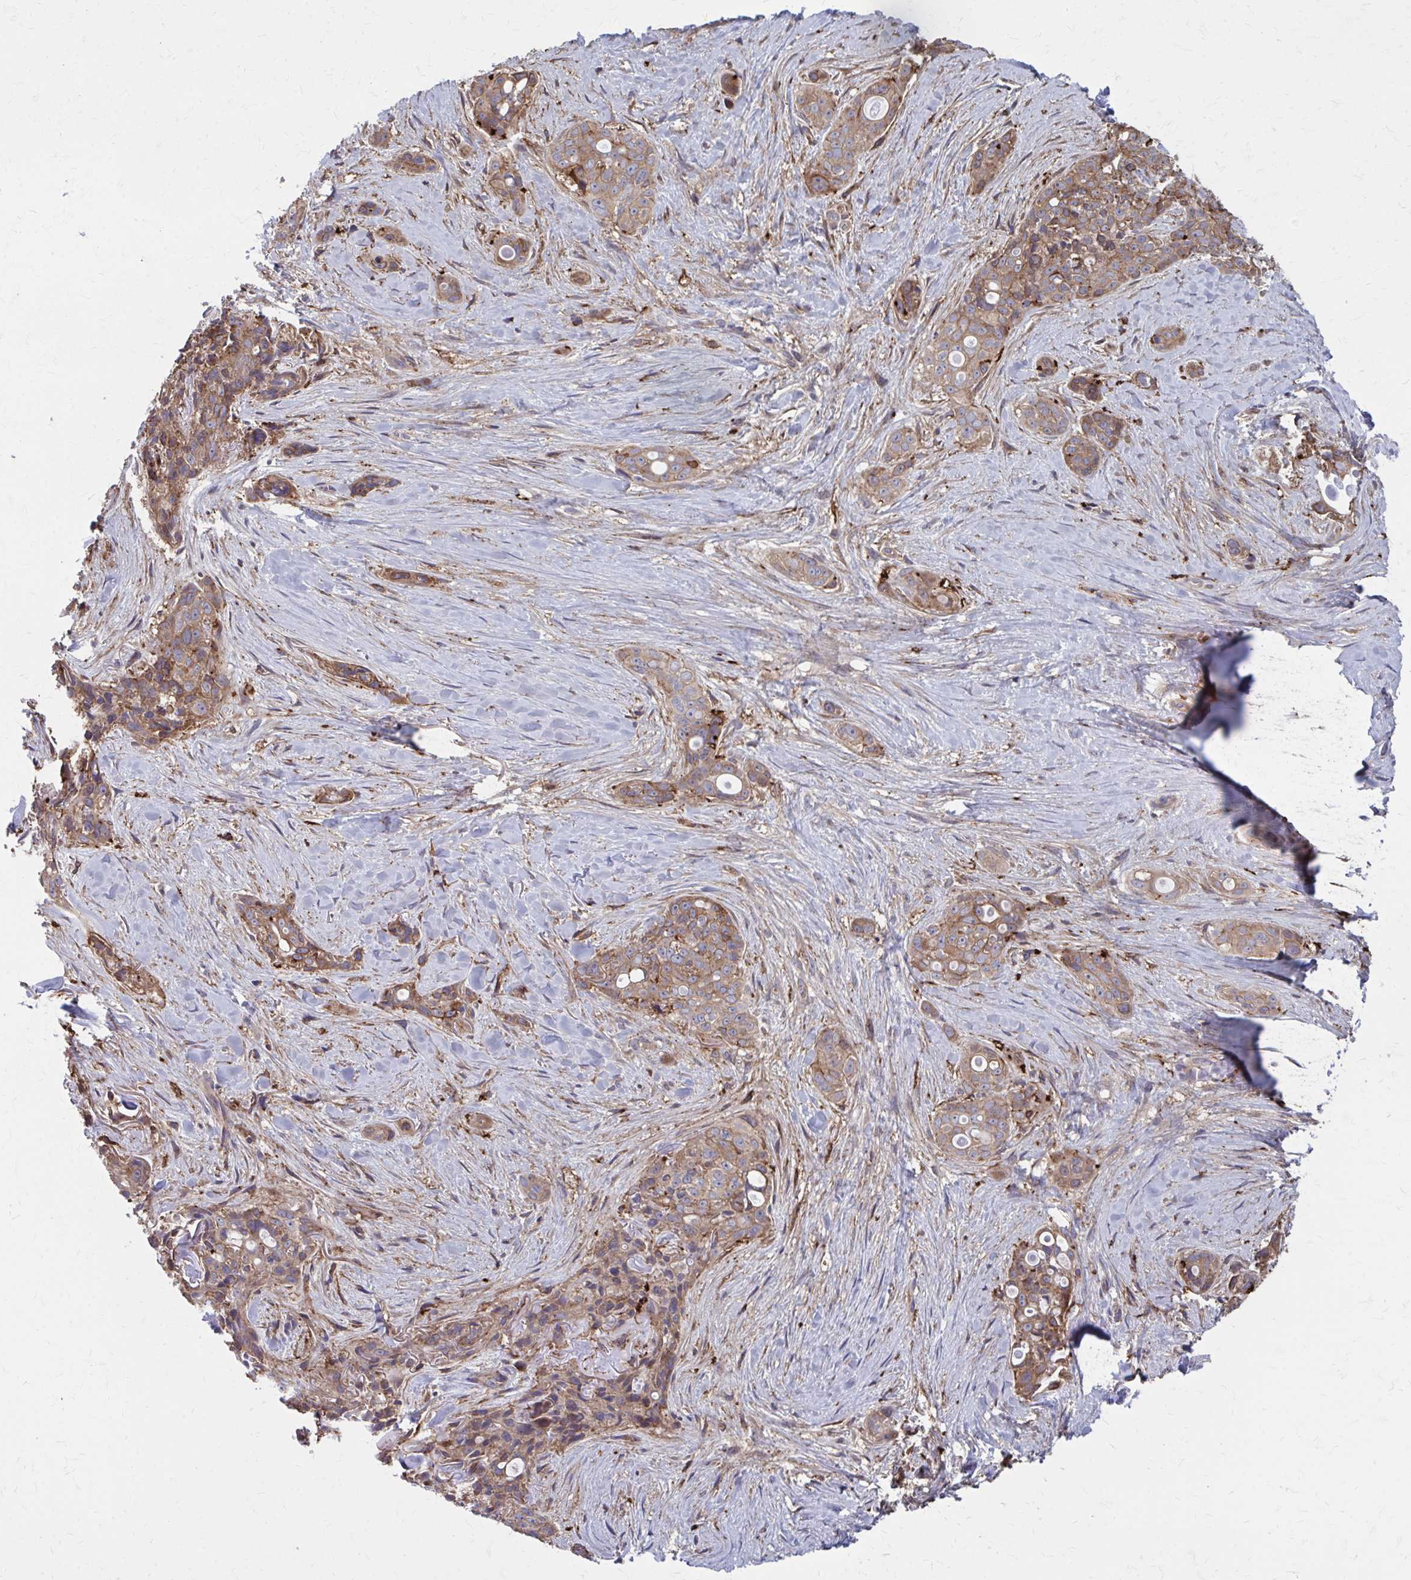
{"staining": {"intensity": "moderate", "quantity": ">75%", "location": "cytoplasmic/membranous"}, "tissue": "skin cancer", "cell_type": "Tumor cells", "image_type": "cancer", "snomed": [{"axis": "morphology", "description": "Basal cell carcinoma"}, {"axis": "topography", "description": "Skin"}], "caption": "This is a micrograph of immunohistochemistry (IHC) staining of skin cancer (basal cell carcinoma), which shows moderate staining in the cytoplasmic/membranous of tumor cells.", "gene": "MMP14", "patient": {"sex": "female", "age": 79}}